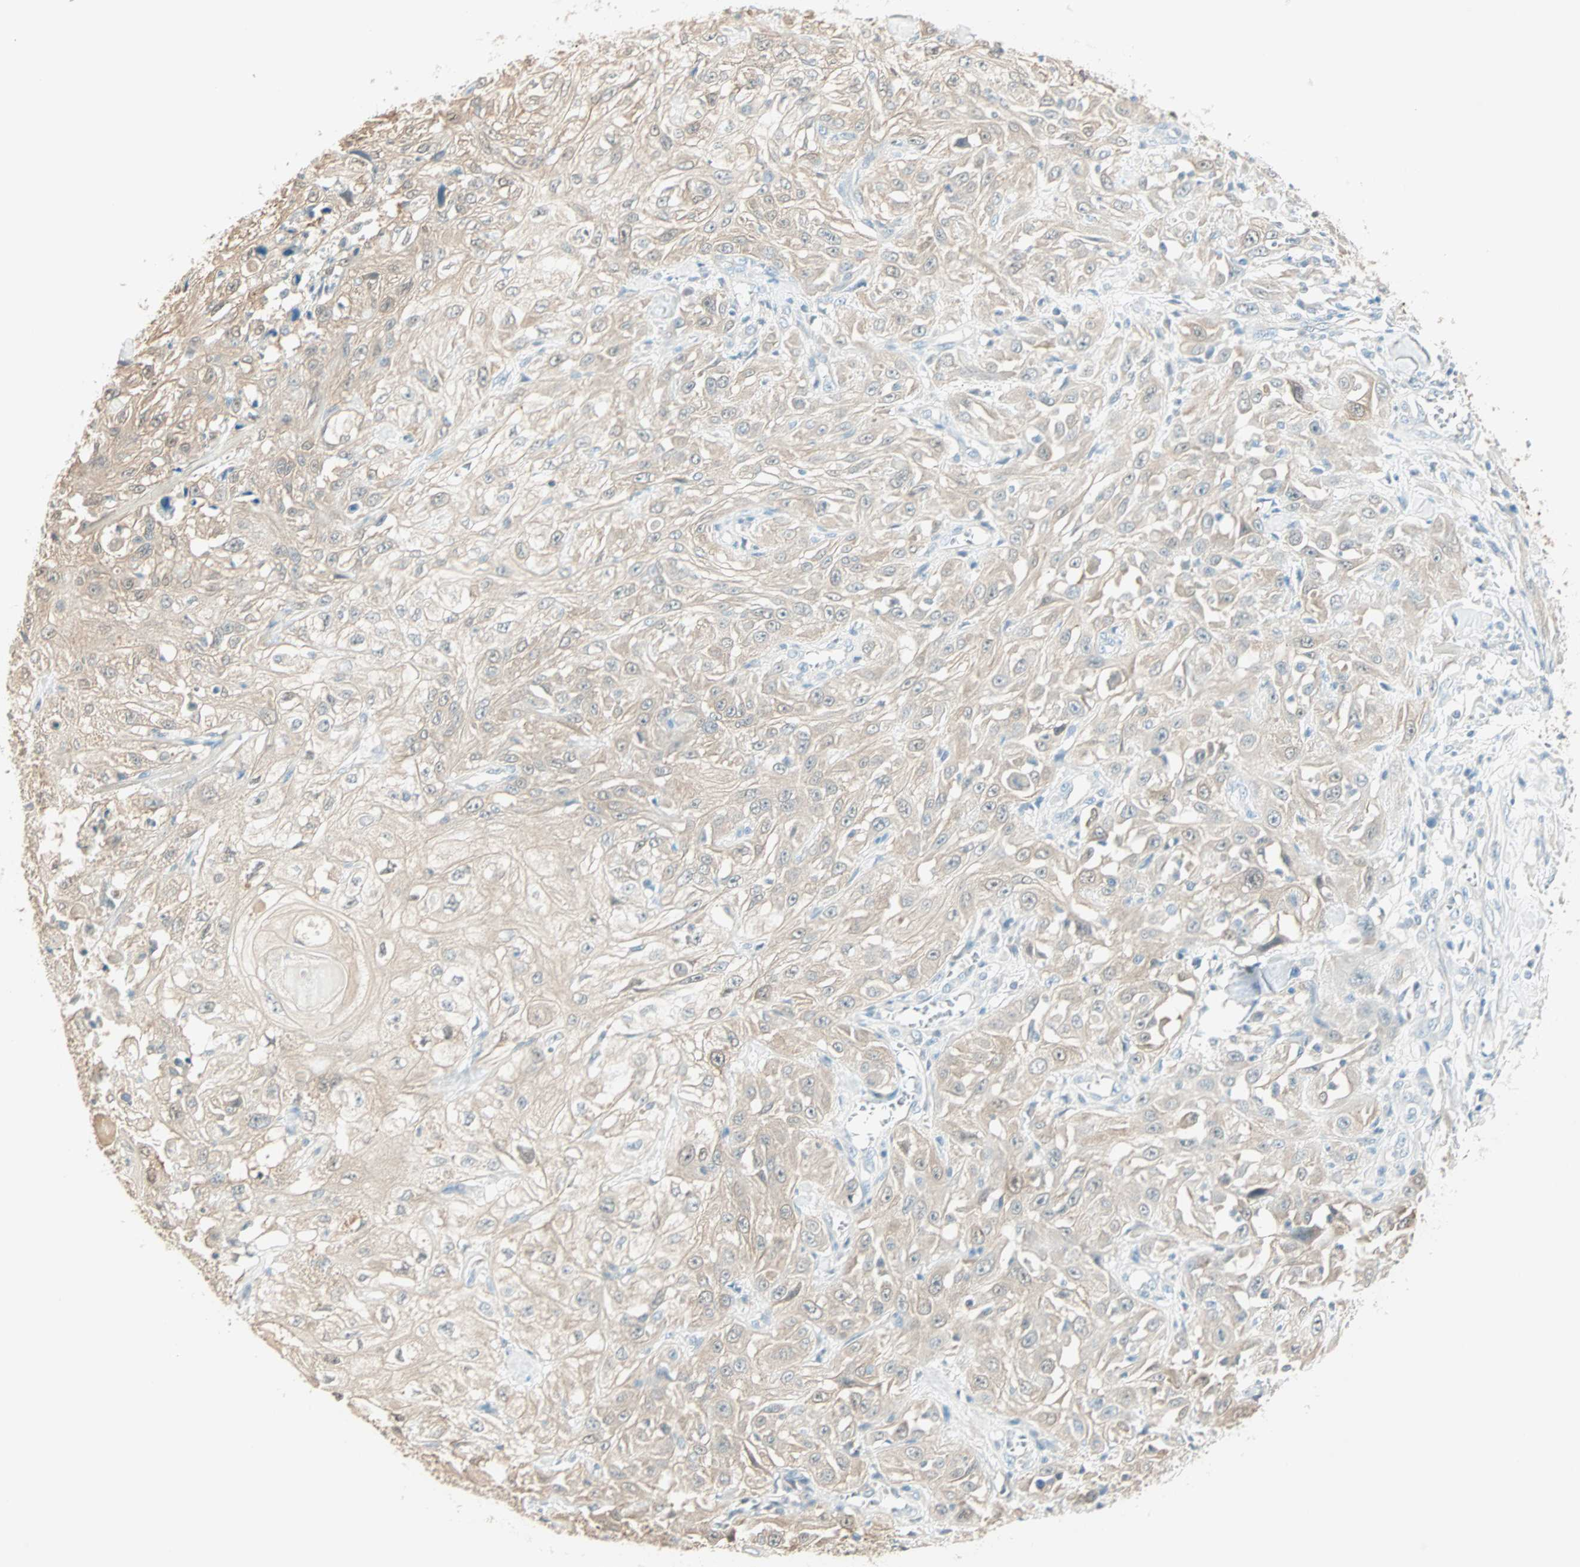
{"staining": {"intensity": "moderate", "quantity": ">75%", "location": "cytoplasmic/membranous"}, "tissue": "skin cancer", "cell_type": "Tumor cells", "image_type": "cancer", "snomed": [{"axis": "morphology", "description": "Squamous cell carcinoma, NOS"}, {"axis": "morphology", "description": "Squamous cell carcinoma, metastatic, NOS"}, {"axis": "topography", "description": "Skin"}, {"axis": "topography", "description": "Lymph node"}], "caption": "Protein expression by IHC reveals moderate cytoplasmic/membranous expression in about >75% of tumor cells in skin squamous cell carcinoma.", "gene": "S100A1", "patient": {"sex": "male", "age": 75}}